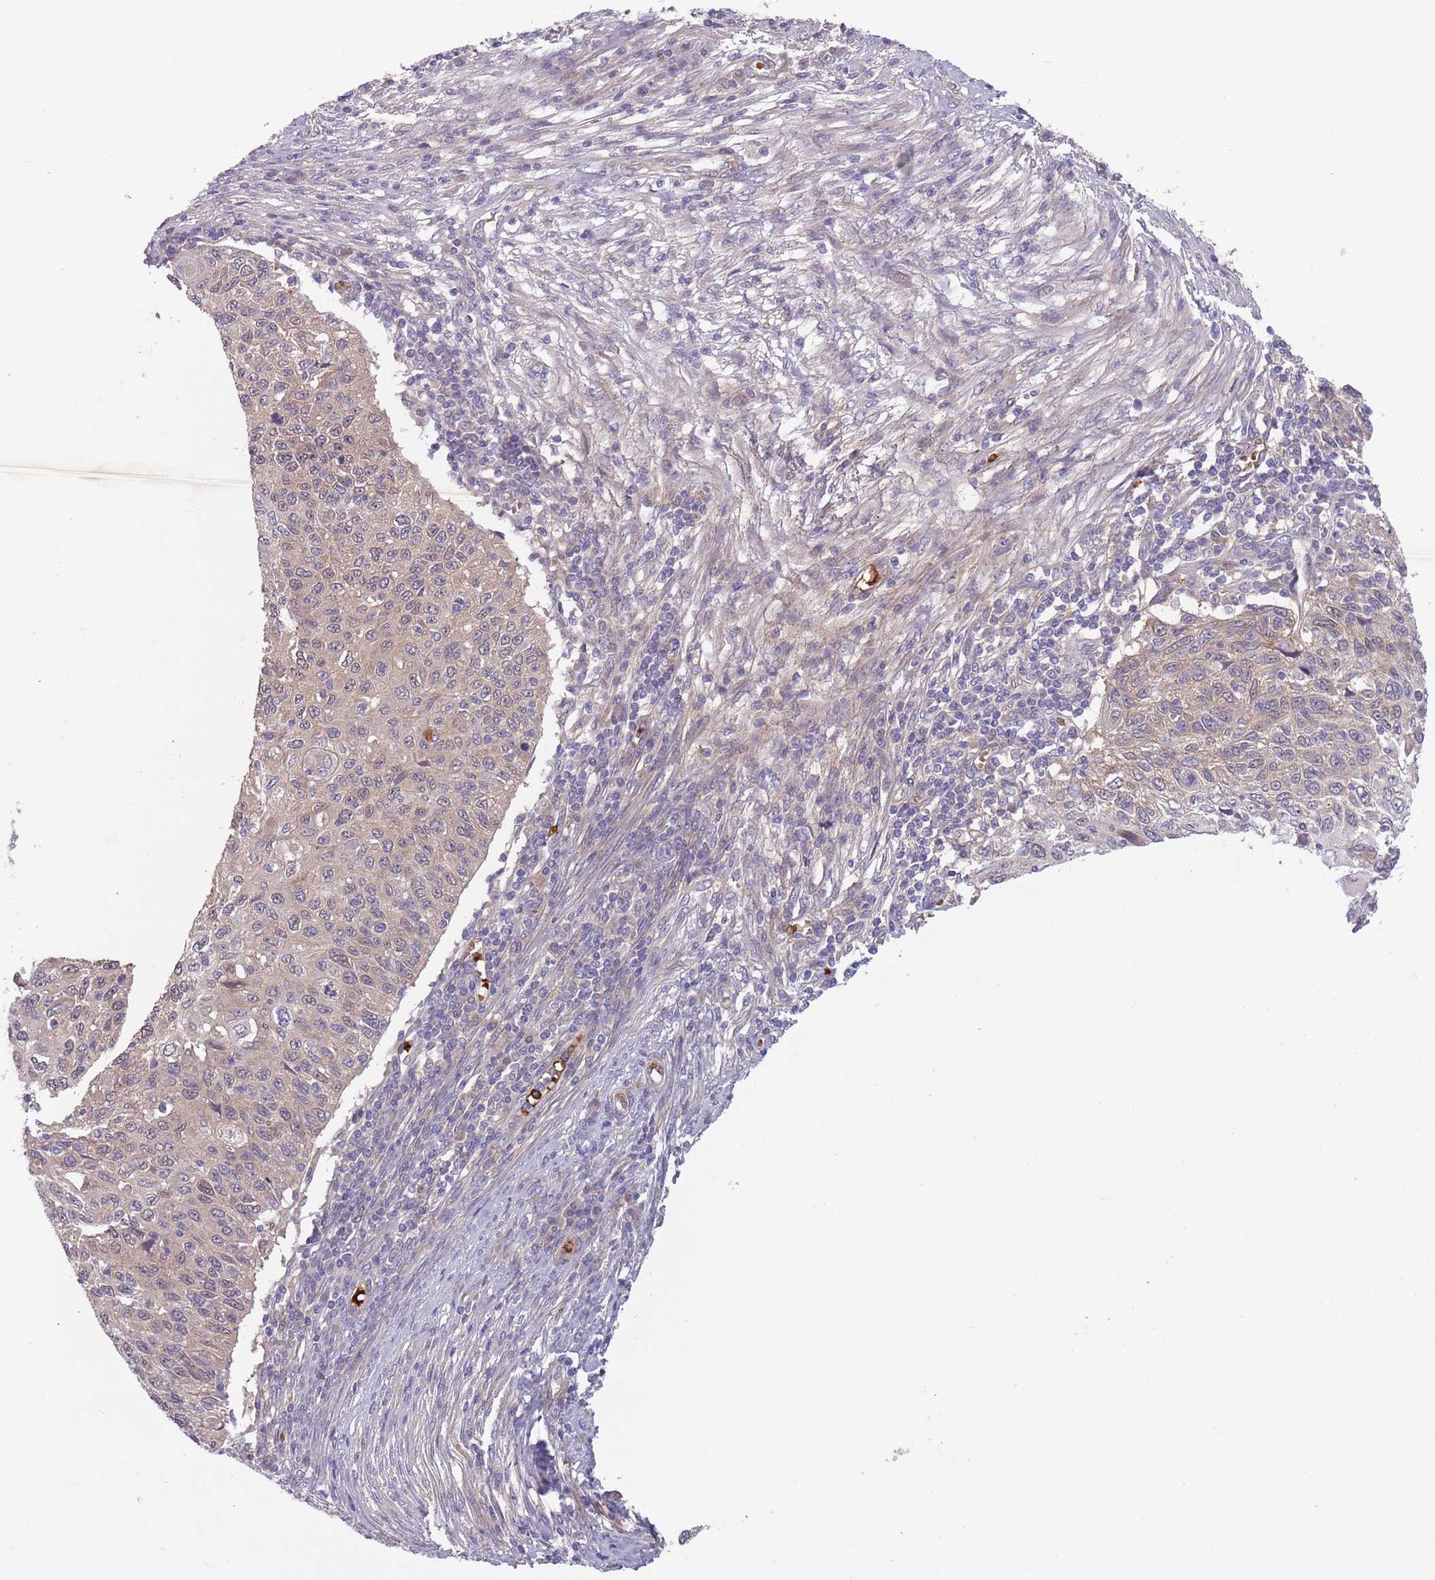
{"staining": {"intensity": "weak", "quantity": "<25%", "location": "cytoplasmic/membranous,nuclear"}, "tissue": "cervical cancer", "cell_type": "Tumor cells", "image_type": "cancer", "snomed": [{"axis": "morphology", "description": "Squamous cell carcinoma, NOS"}, {"axis": "topography", "description": "Cervix"}], "caption": "Protein analysis of cervical squamous cell carcinoma shows no significant expression in tumor cells.", "gene": "CLNS1A", "patient": {"sex": "female", "age": 70}}